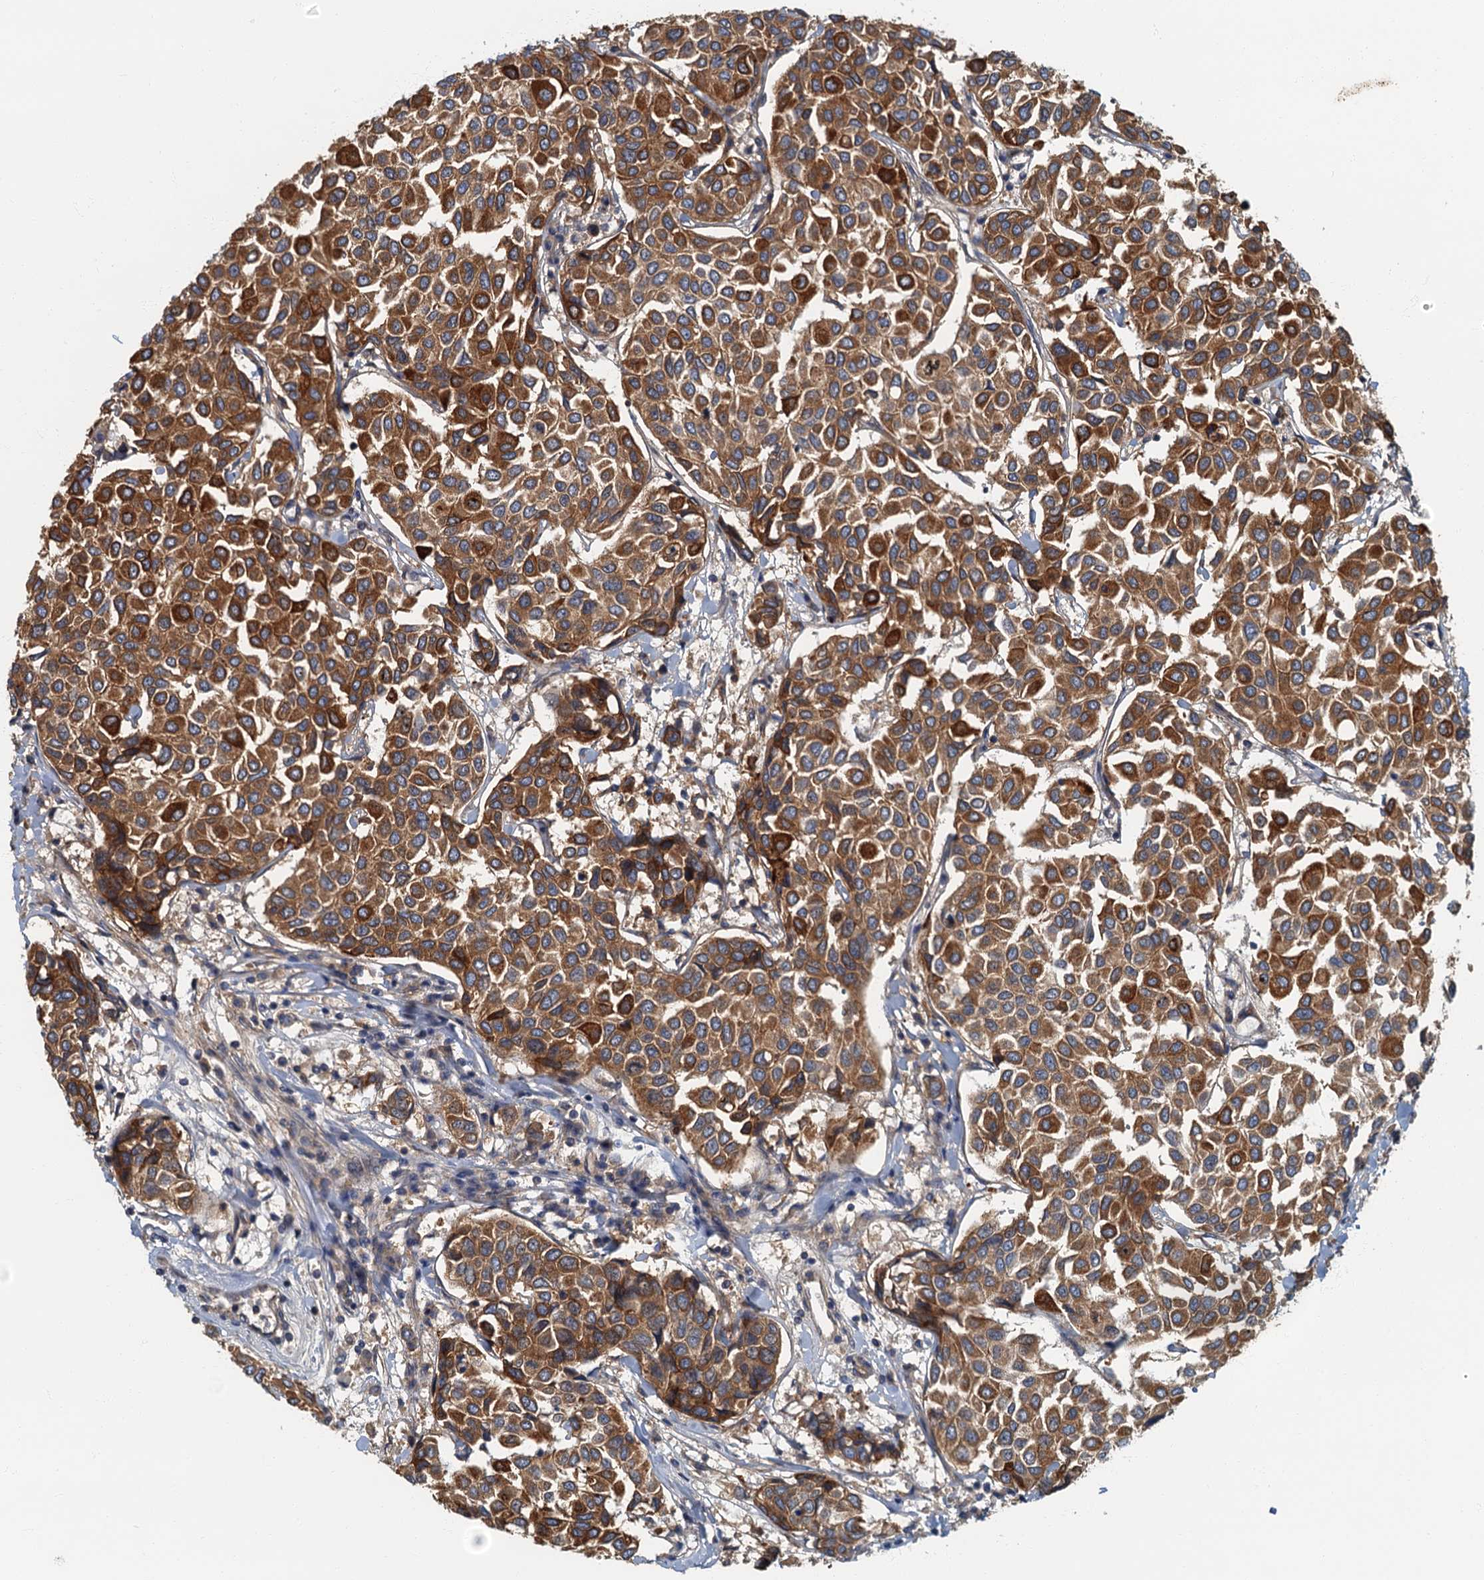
{"staining": {"intensity": "moderate", "quantity": ">75%", "location": "cytoplasmic/membranous"}, "tissue": "breast cancer", "cell_type": "Tumor cells", "image_type": "cancer", "snomed": [{"axis": "morphology", "description": "Duct carcinoma"}, {"axis": "topography", "description": "Breast"}], "caption": "Breast cancer (infiltrating ductal carcinoma) stained for a protein shows moderate cytoplasmic/membranous positivity in tumor cells. (DAB (3,3'-diaminobenzidine) = brown stain, brightfield microscopy at high magnification).", "gene": "CKAP2L", "patient": {"sex": "female", "age": 55}}